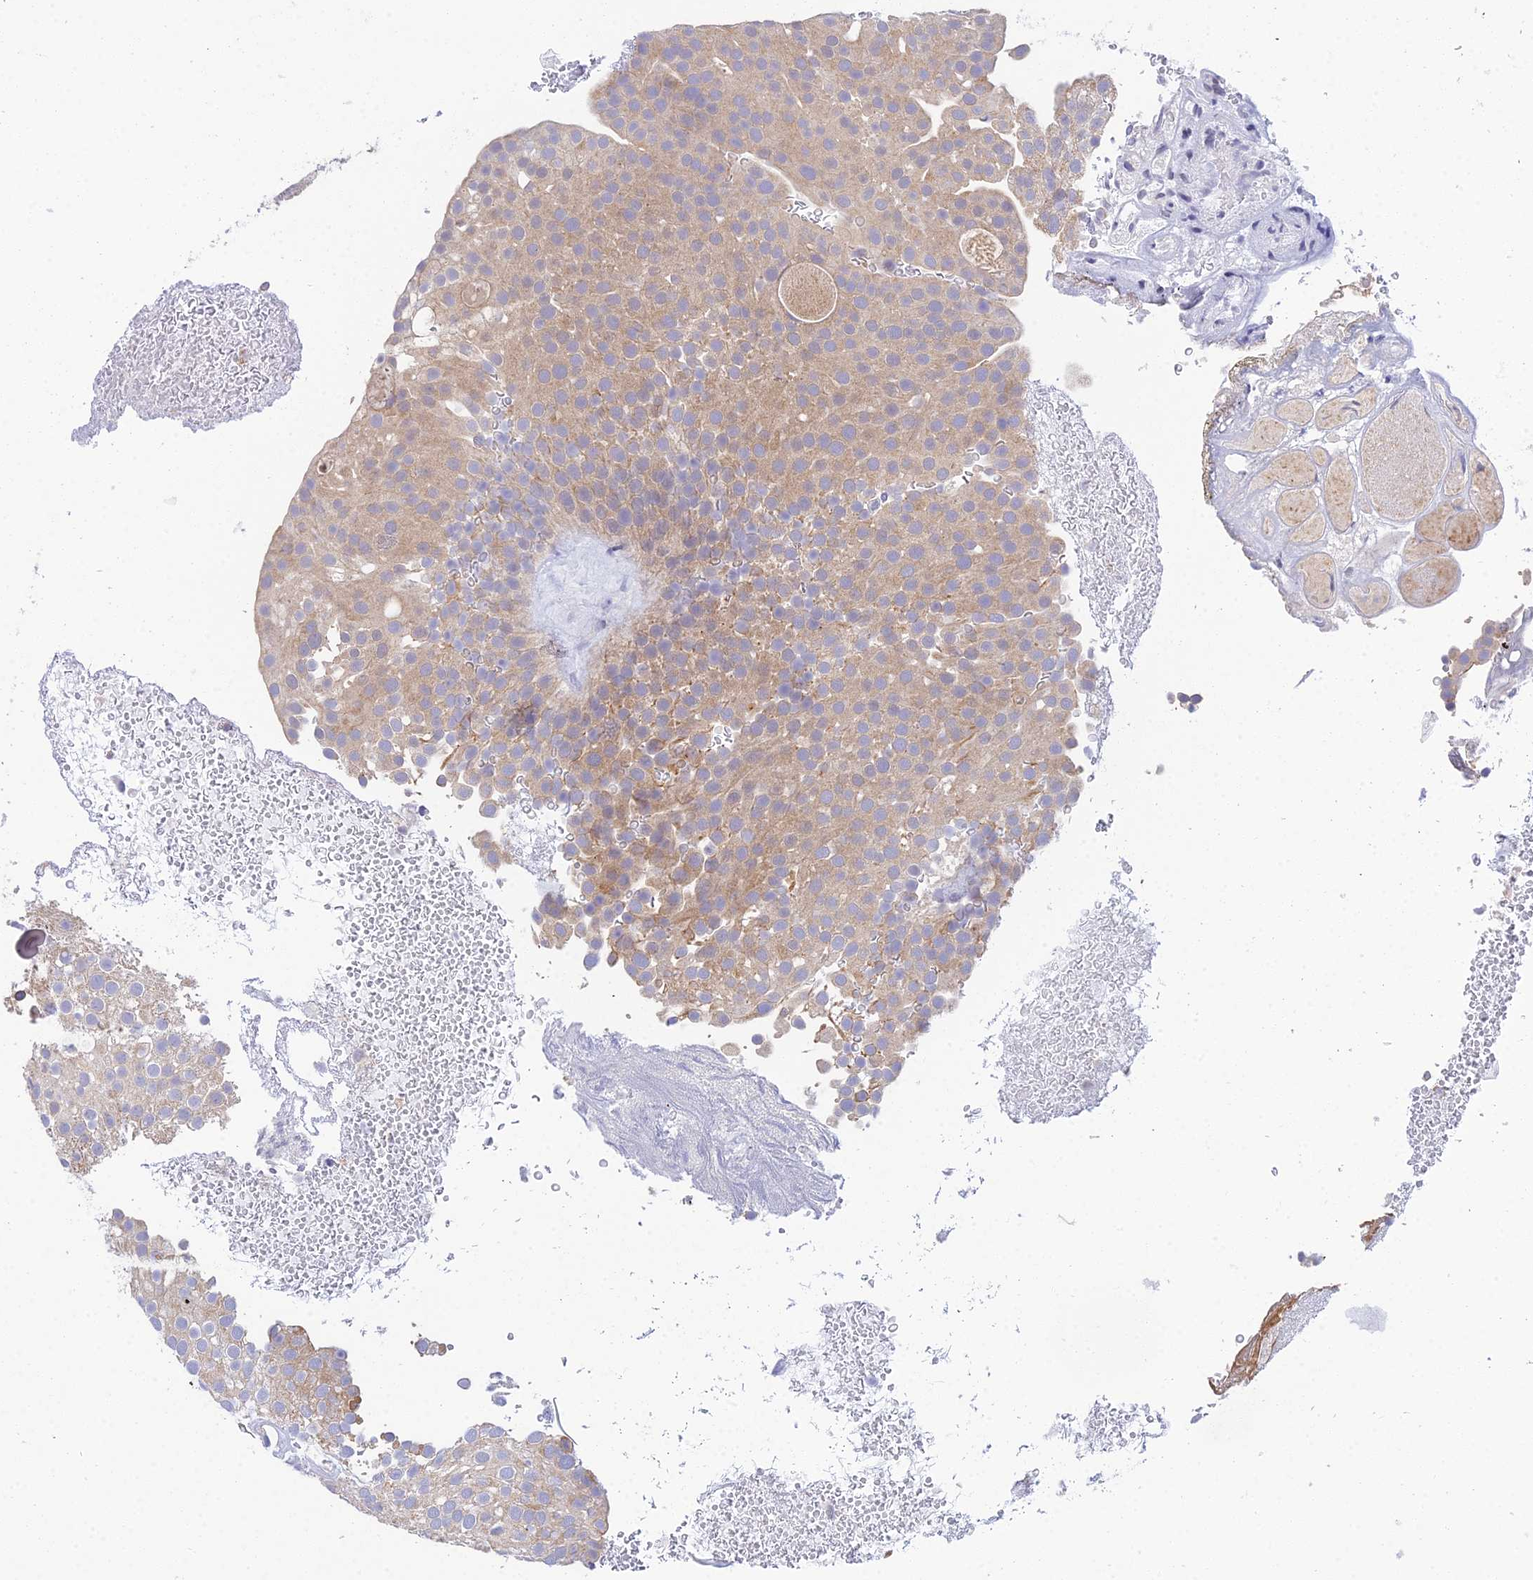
{"staining": {"intensity": "weak", "quantity": ">75%", "location": "cytoplasmic/membranous"}, "tissue": "urothelial cancer", "cell_type": "Tumor cells", "image_type": "cancer", "snomed": [{"axis": "morphology", "description": "Urothelial carcinoma, Low grade"}, {"axis": "topography", "description": "Urinary bladder"}], "caption": "High-power microscopy captured an IHC image of low-grade urothelial carcinoma, revealing weak cytoplasmic/membranous staining in approximately >75% of tumor cells.", "gene": "ELOA2", "patient": {"sex": "male", "age": 78}}